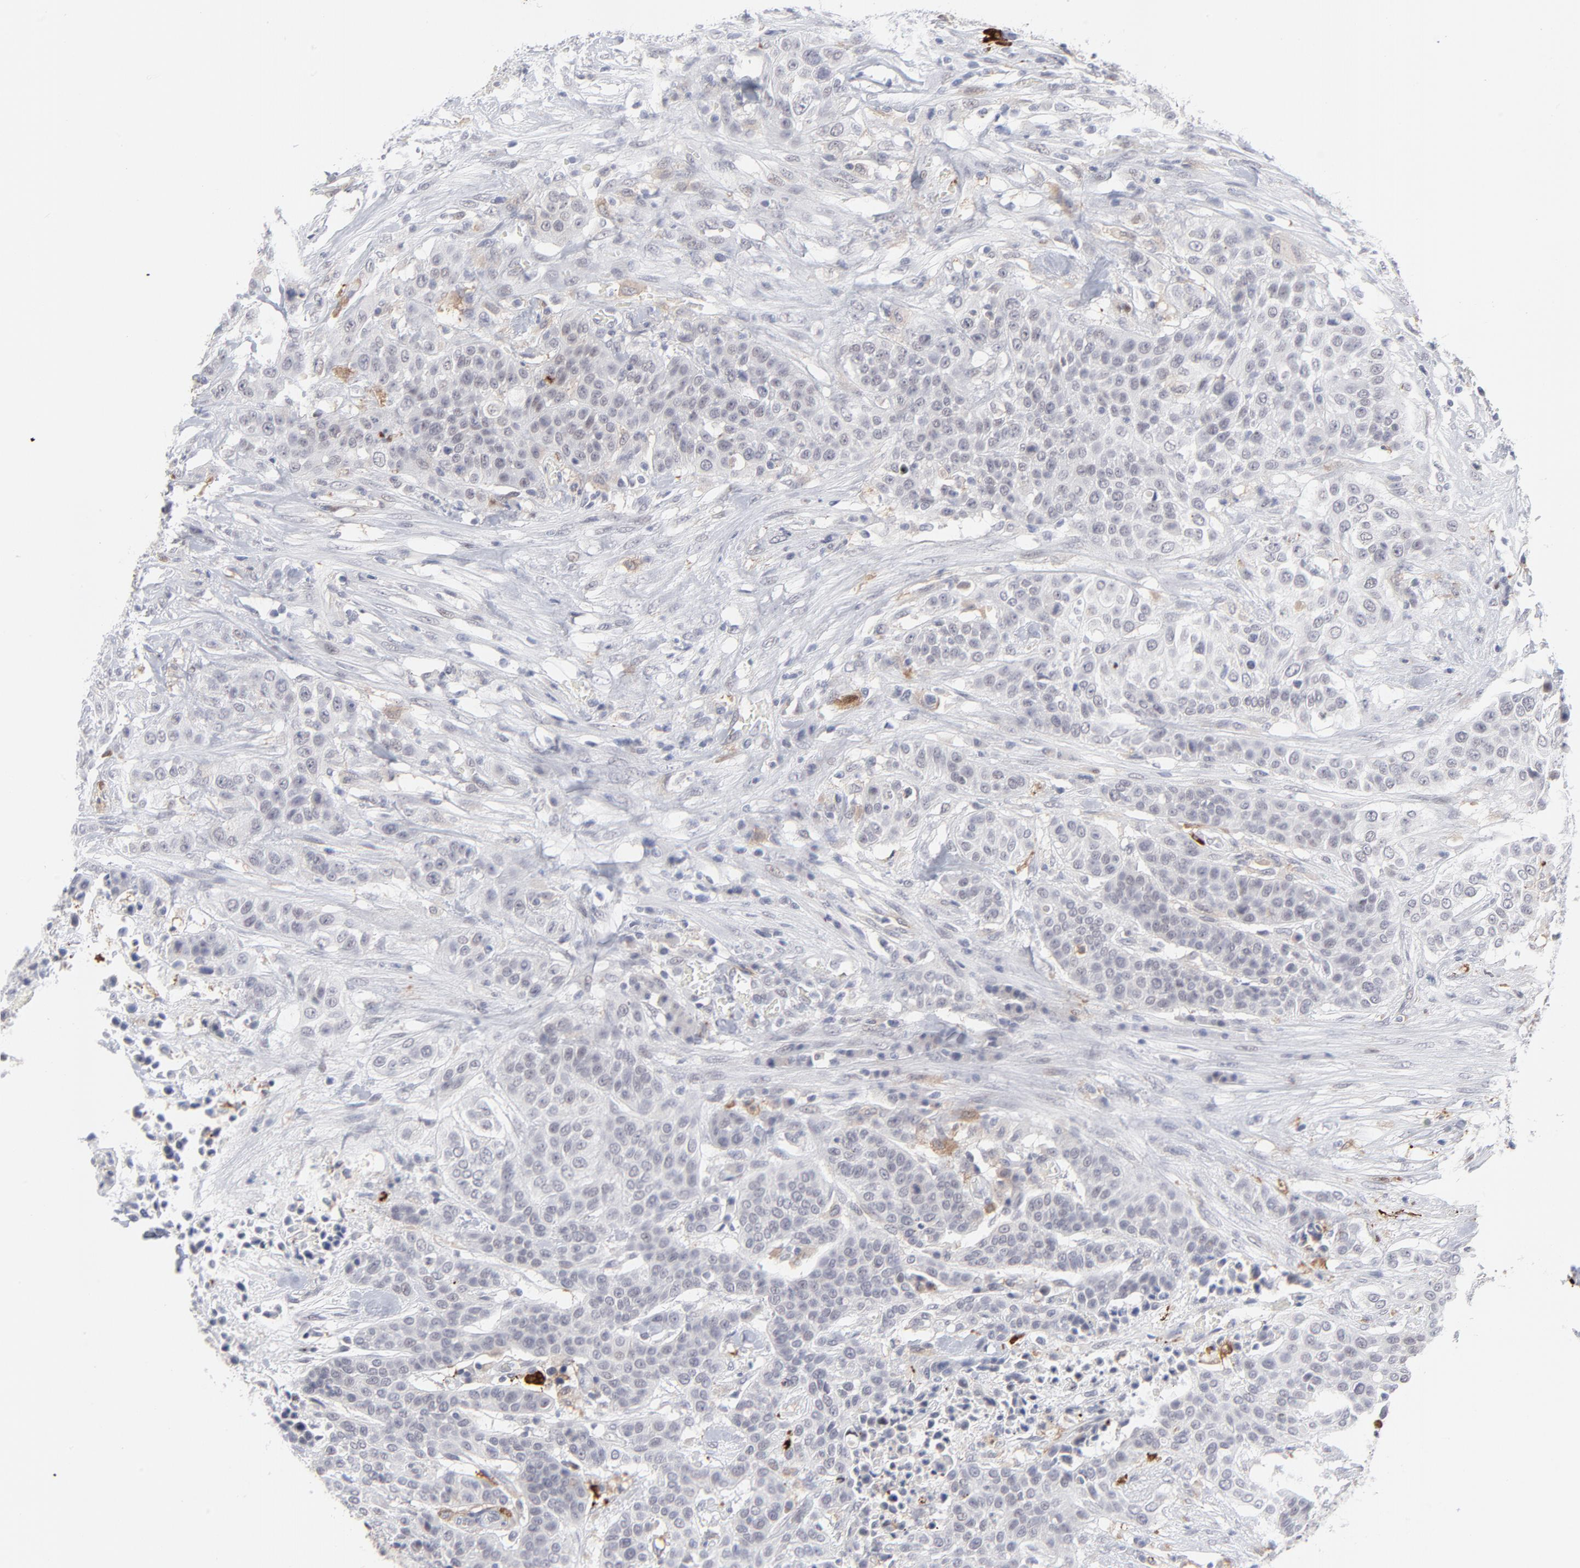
{"staining": {"intensity": "negative", "quantity": "none", "location": "none"}, "tissue": "urothelial cancer", "cell_type": "Tumor cells", "image_type": "cancer", "snomed": [{"axis": "morphology", "description": "Urothelial carcinoma, High grade"}, {"axis": "topography", "description": "Urinary bladder"}], "caption": "Tumor cells are negative for protein expression in human urothelial cancer.", "gene": "CCR2", "patient": {"sex": "male", "age": 74}}